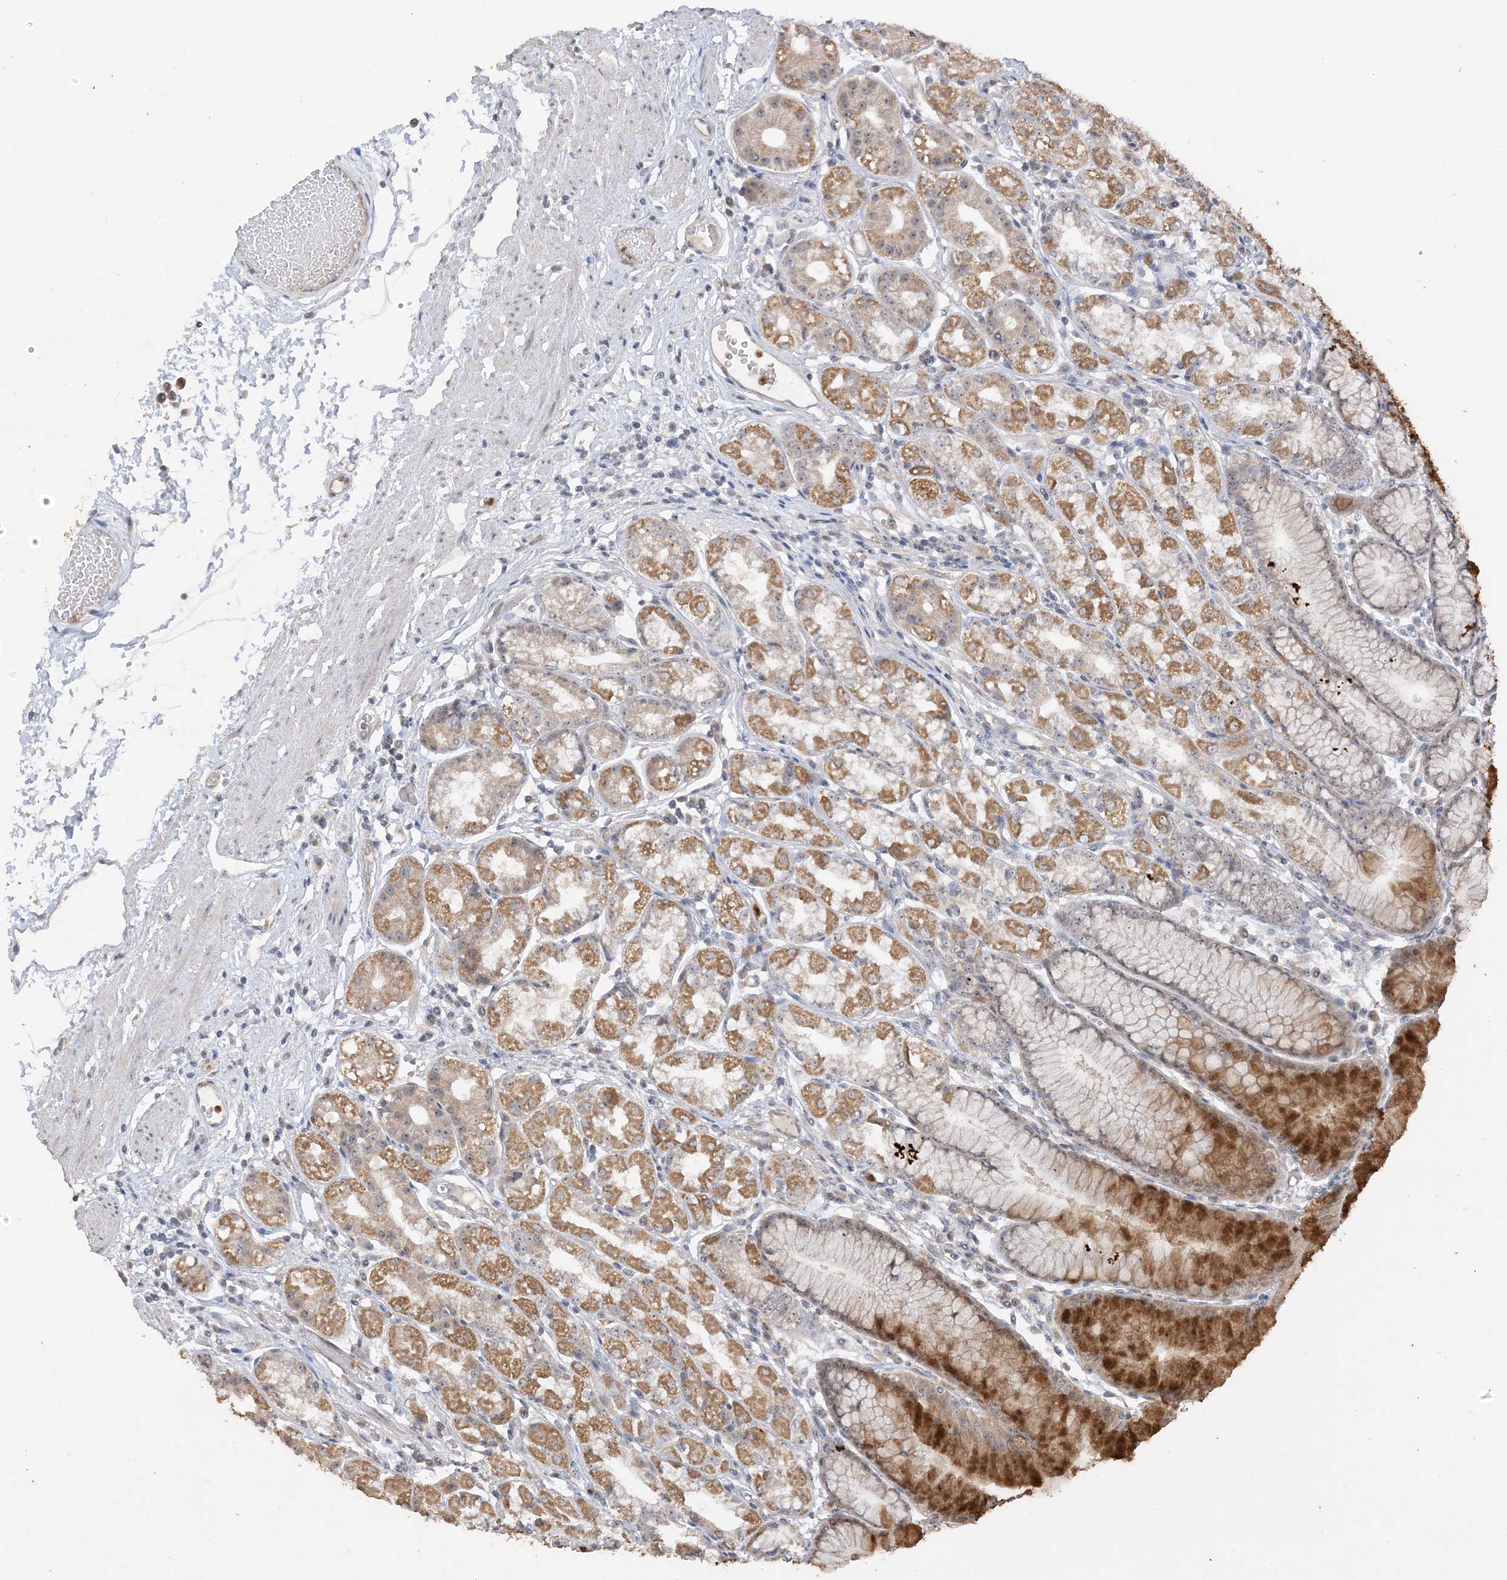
{"staining": {"intensity": "strong", "quantity": "25%-75%", "location": "cytoplasmic/membranous,nuclear"}, "tissue": "stomach", "cell_type": "Glandular cells", "image_type": "normal", "snomed": [{"axis": "morphology", "description": "Normal tissue, NOS"}, {"axis": "topography", "description": "Stomach"}], "caption": "Immunohistochemical staining of normal stomach reveals 25%-75% levels of strong cytoplasmic/membranous,nuclear protein staining in about 25%-75% of glandular cells.", "gene": "DDX18", "patient": {"sex": "female", "age": 57}}